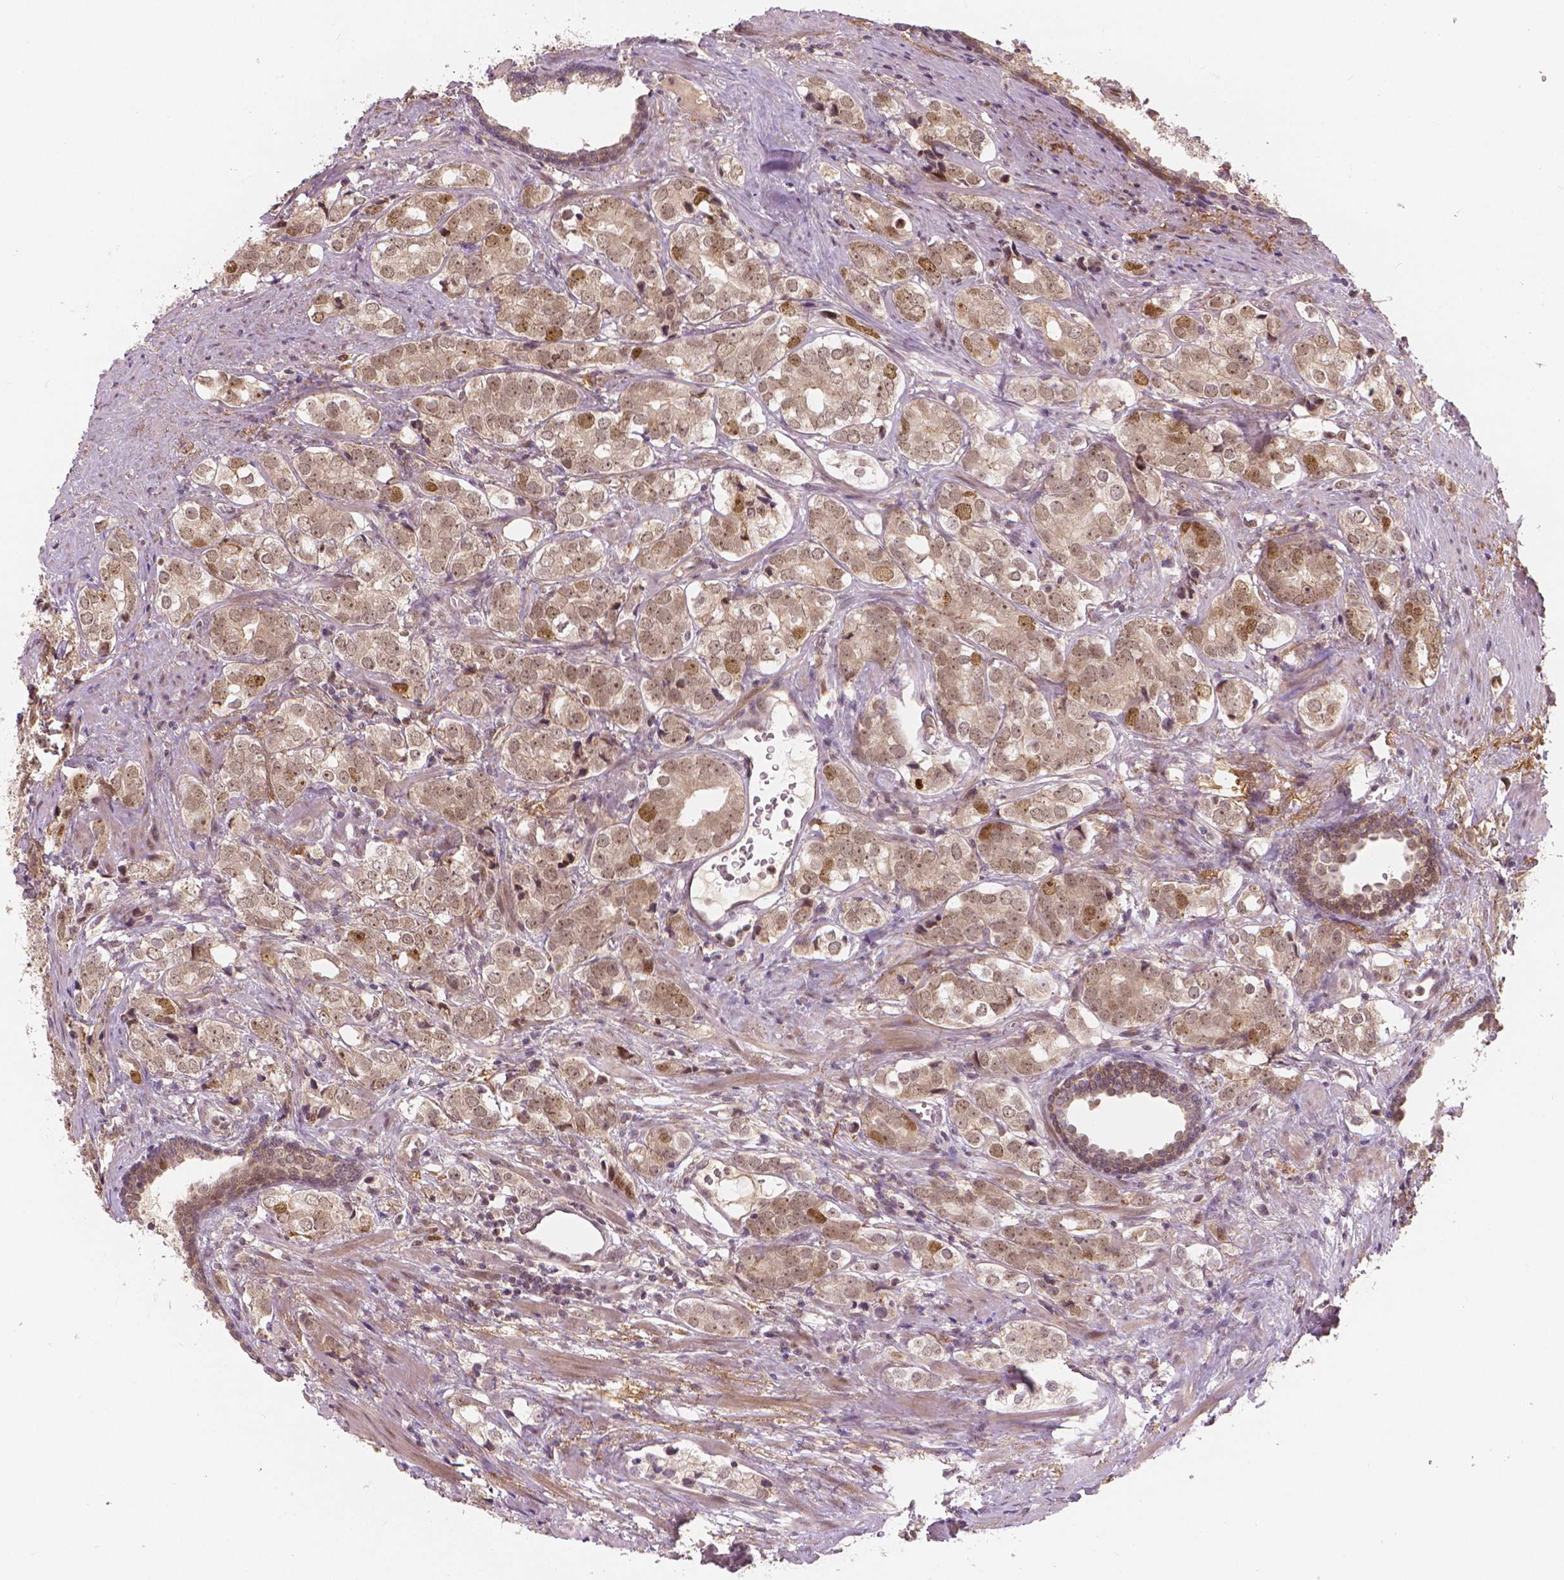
{"staining": {"intensity": "moderate", "quantity": "<25%", "location": "nuclear"}, "tissue": "prostate cancer", "cell_type": "Tumor cells", "image_type": "cancer", "snomed": [{"axis": "morphology", "description": "Adenocarcinoma, NOS"}, {"axis": "topography", "description": "Prostate and seminal vesicle, NOS"}], "caption": "Protein expression analysis of prostate cancer (adenocarcinoma) displays moderate nuclear positivity in approximately <25% of tumor cells.", "gene": "NSD2", "patient": {"sex": "male", "age": 63}}